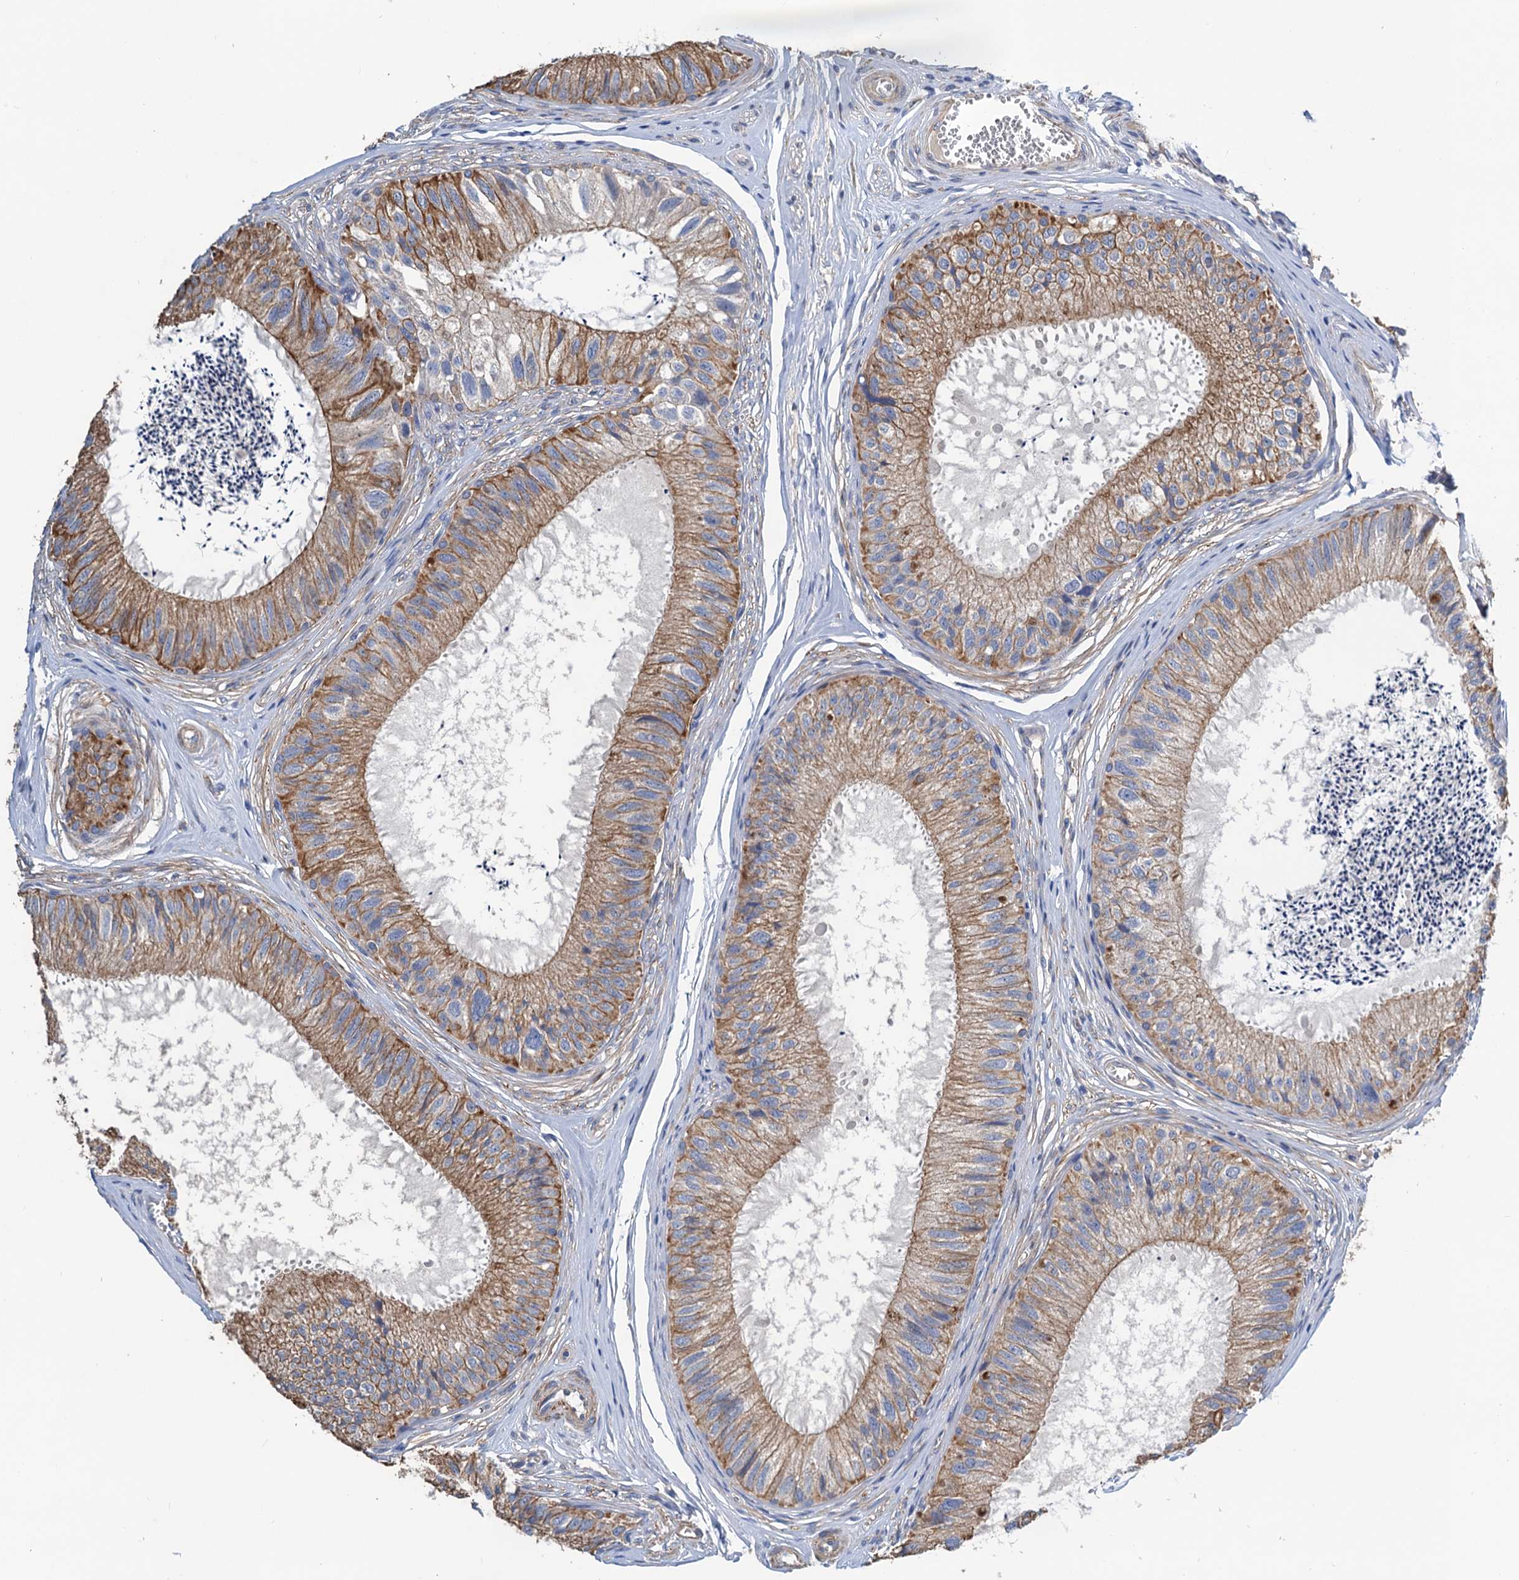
{"staining": {"intensity": "moderate", "quantity": ">75%", "location": "cytoplasmic/membranous"}, "tissue": "epididymis", "cell_type": "Glandular cells", "image_type": "normal", "snomed": [{"axis": "morphology", "description": "Normal tissue, NOS"}, {"axis": "topography", "description": "Epididymis"}], "caption": "Epididymis stained with DAB (3,3'-diaminobenzidine) immunohistochemistry shows medium levels of moderate cytoplasmic/membranous positivity in approximately >75% of glandular cells.", "gene": "SMCO3", "patient": {"sex": "male", "age": 79}}